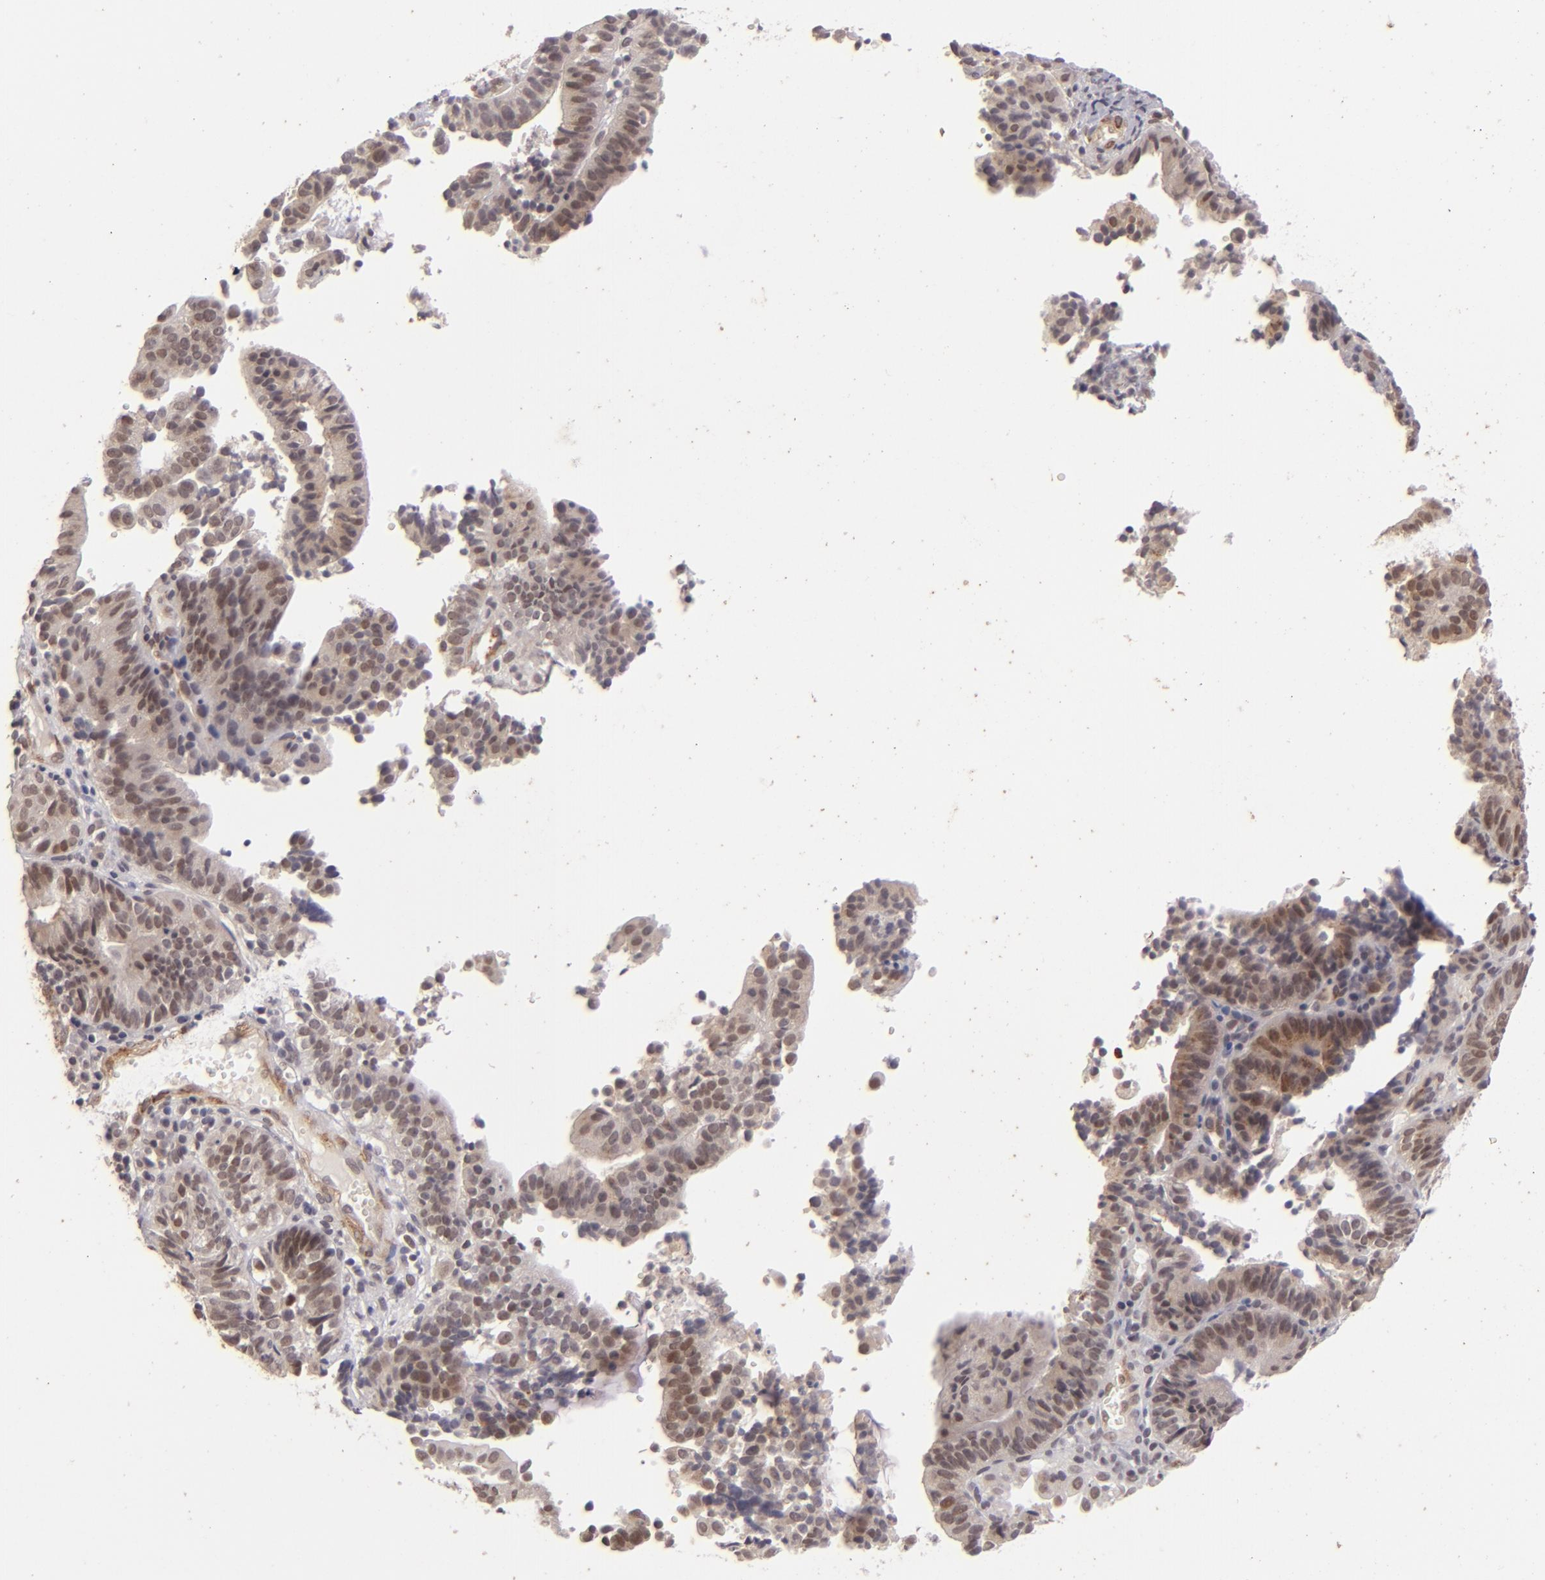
{"staining": {"intensity": "weak", "quantity": "<25%", "location": "cytoplasmic/membranous"}, "tissue": "cervical cancer", "cell_type": "Tumor cells", "image_type": "cancer", "snomed": [{"axis": "morphology", "description": "Adenocarcinoma, NOS"}, {"axis": "topography", "description": "Cervix"}], "caption": "Adenocarcinoma (cervical) was stained to show a protein in brown. There is no significant expression in tumor cells.", "gene": "DFFA", "patient": {"sex": "female", "age": 60}}